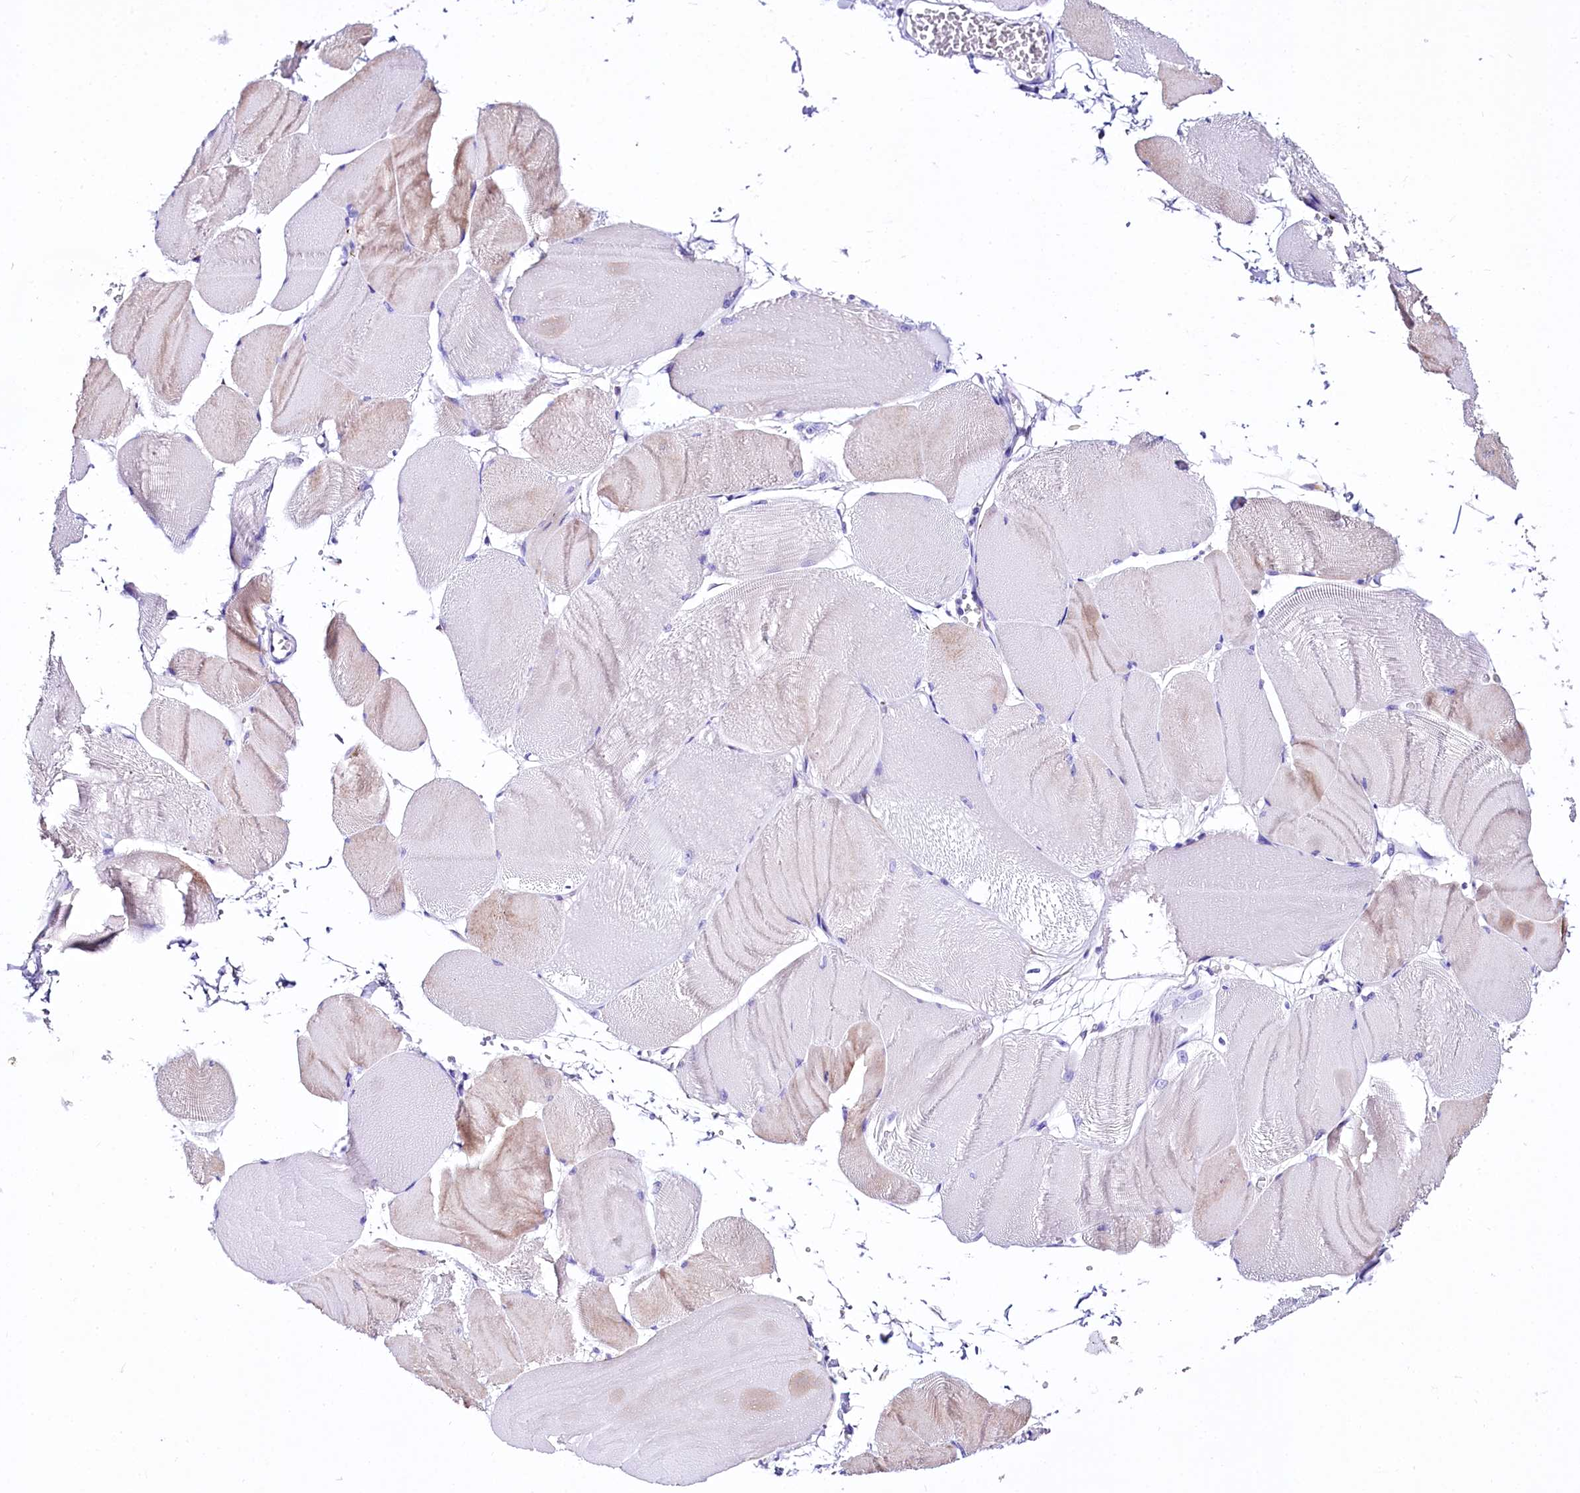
{"staining": {"intensity": "weak", "quantity": "25%-75%", "location": "cytoplasmic/membranous"}, "tissue": "skeletal muscle", "cell_type": "Myocytes", "image_type": "normal", "snomed": [{"axis": "morphology", "description": "Normal tissue, NOS"}, {"axis": "morphology", "description": "Basal cell carcinoma"}, {"axis": "topography", "description": "Skeletal muscle"}], "caption": "Immunohistochemistry of normal skeletal muscle reveals low levels of weak cytoplasmic/membranous positivity in approximately 25%-75% of myocytes. (DAB (3,3'-diaminobenzidine) IHC, brown staining for protein, blue staining for nuclei).", "gene": "A2ML1", "patient": {"sex": "female", "age": 64}}